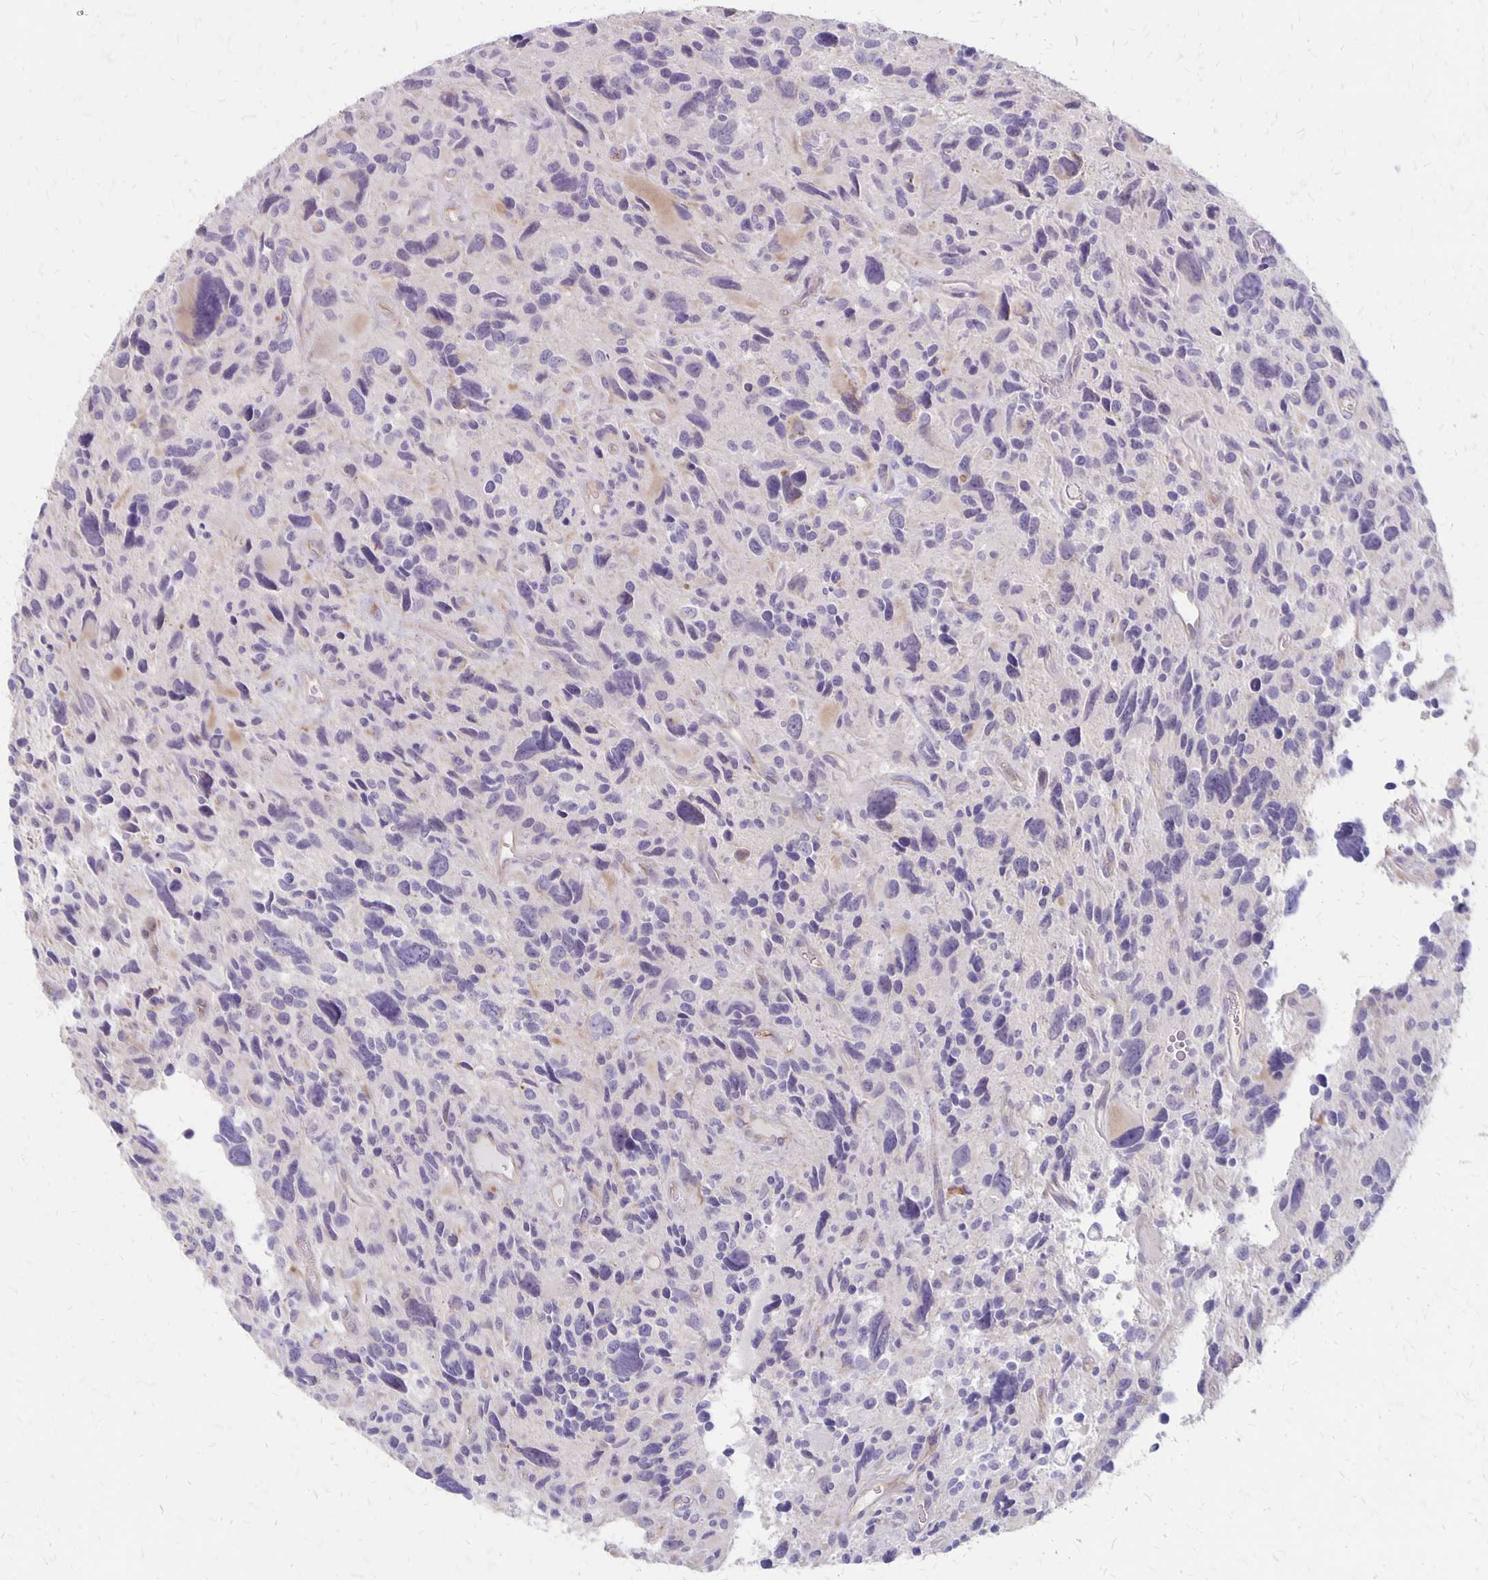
{"staining": {"intensity": "negative", "quantity": "none", "location": "none"}, "tissue": "glioma", "cell_type": "Tumor cells", "image_type": "cancer", "snomed": [{"axis": "morphology", "description": "Glioma, malignant, High grade"}, {"axis": "topography", "description": "Brain"}], "caption": "Immunohistochemistry (IHC) of glioma exhibits no staining in tumor cells.", "gene": "HOMER1", "patient": {"sex": "male", "age": 46}}